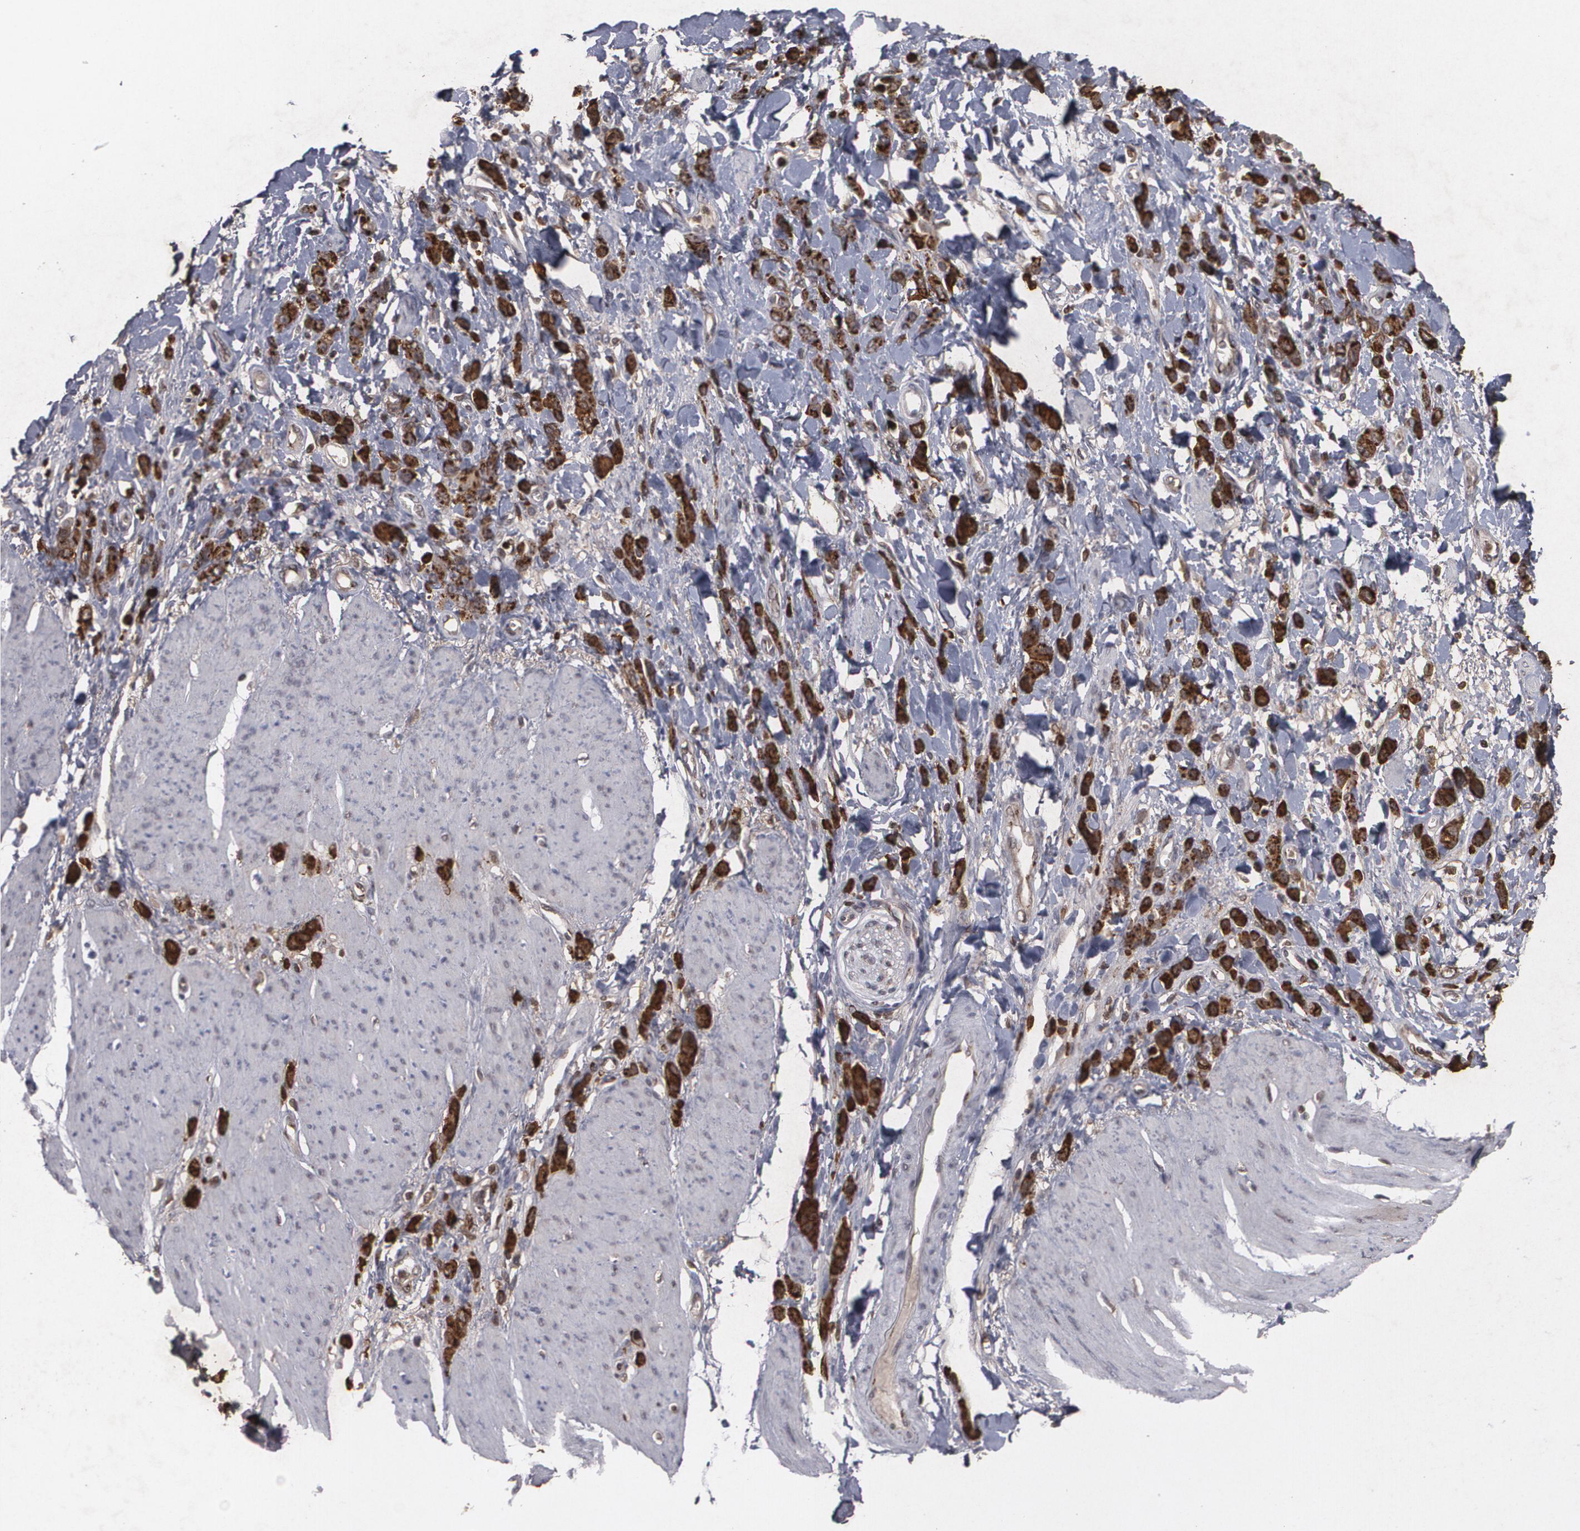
{"staining": {"intensity": "strong", "quantity": ">75%", "location": "cytoplasmic/membranous"}, "tissue": "stomach cancer", "cell_type": "Tumor cells", "image_type": "cancer", "snomed": [{"axis": "morphology", "description": "Normal tissue, NOS"}, {"axis": "morphology", "description": "Adenocarcinoma, NOS"}, {"axis": "topography", "description": "Stomach"}], "caption": "This histopathology image displays IHC staining of human stomach cancer (adenocarcinoma), with high strong cytoplasmic/membranous positivity in about >75% of tumor cells.", "gene": "HTT", "patient": {"sex": "male", "age": 82}}